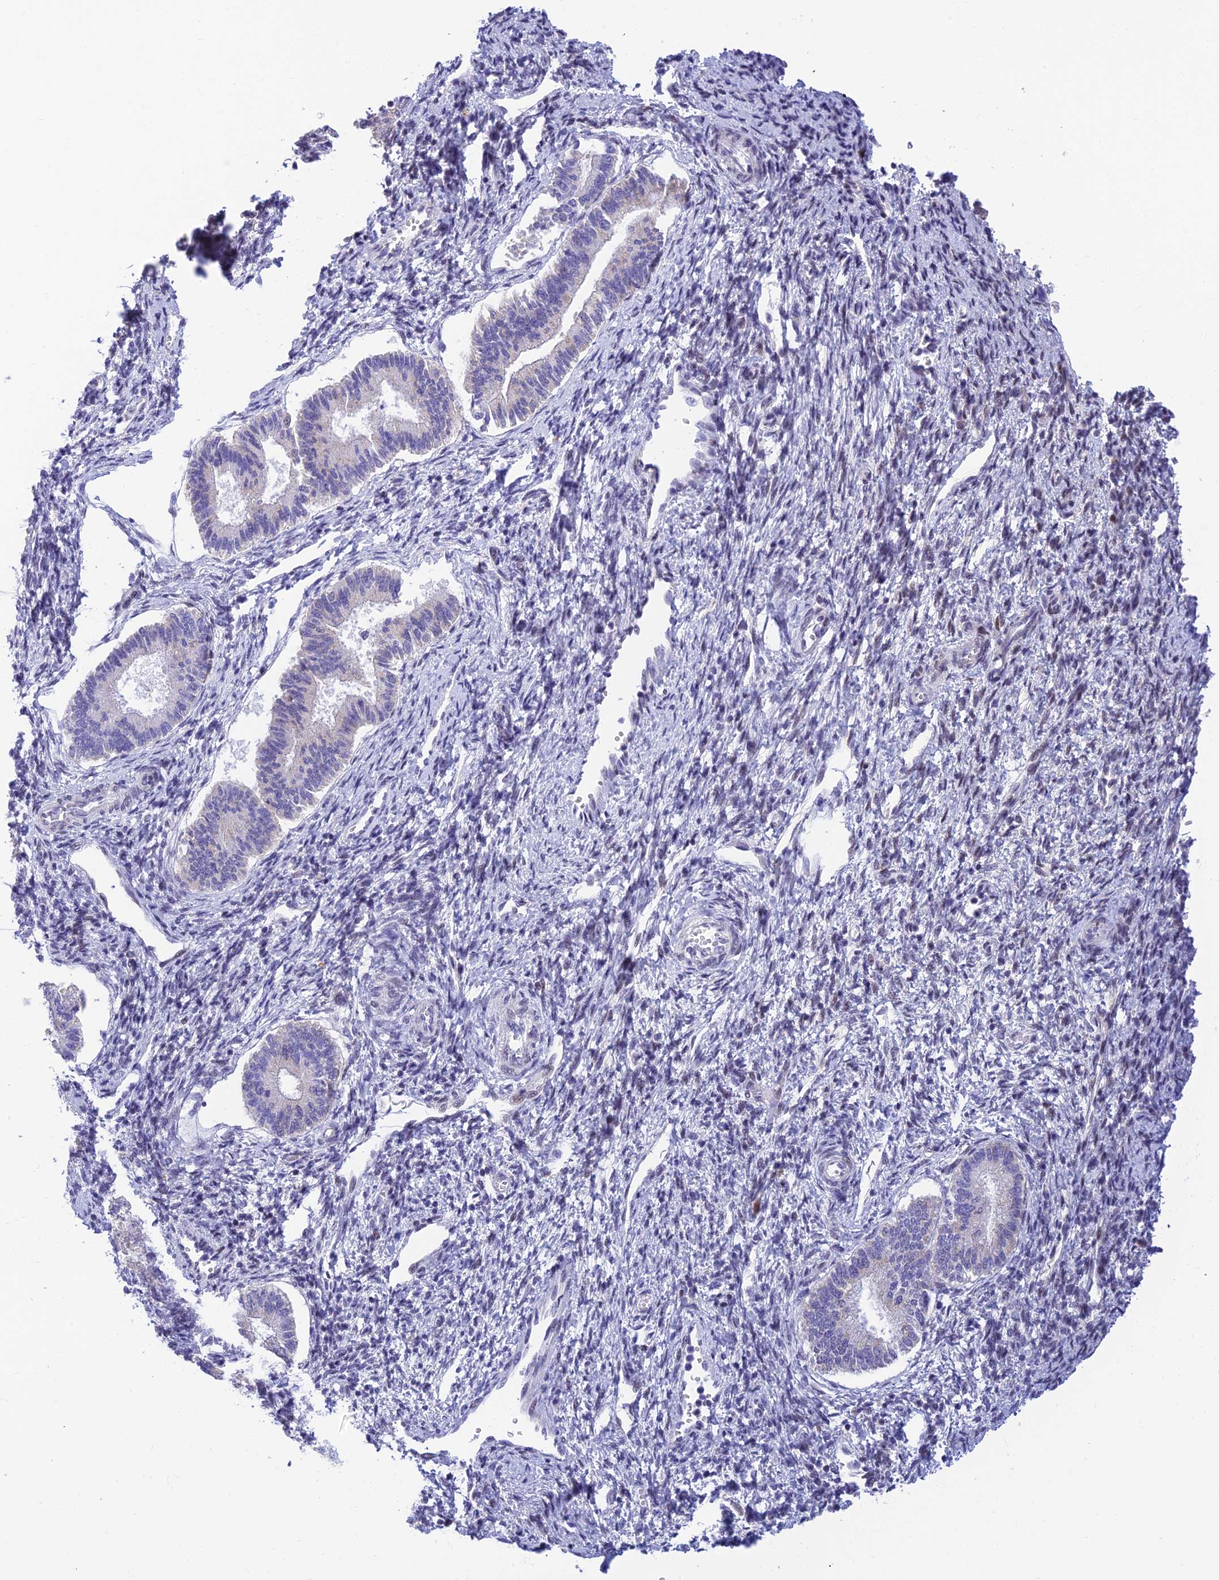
{"staining": {"intensity": "negative", "quantity": "none", "location": "none"}, "tissue": "endometrium", "cell_type": "Cells in endometrial stroma", "image_type": "normal", "snomed": [{"axis": "morphology", "description": "Normal tissue, NOS"}, {"axis": "topography", "description": "Endometrium"}], "caption": "An immunohistochemistry (IHC) image of benign endometrium is shown. There is no staining in cells in endometrial stroma of endometrium.", "gene": "INKA1", "patient": {"sex": "female", "age": 25}}